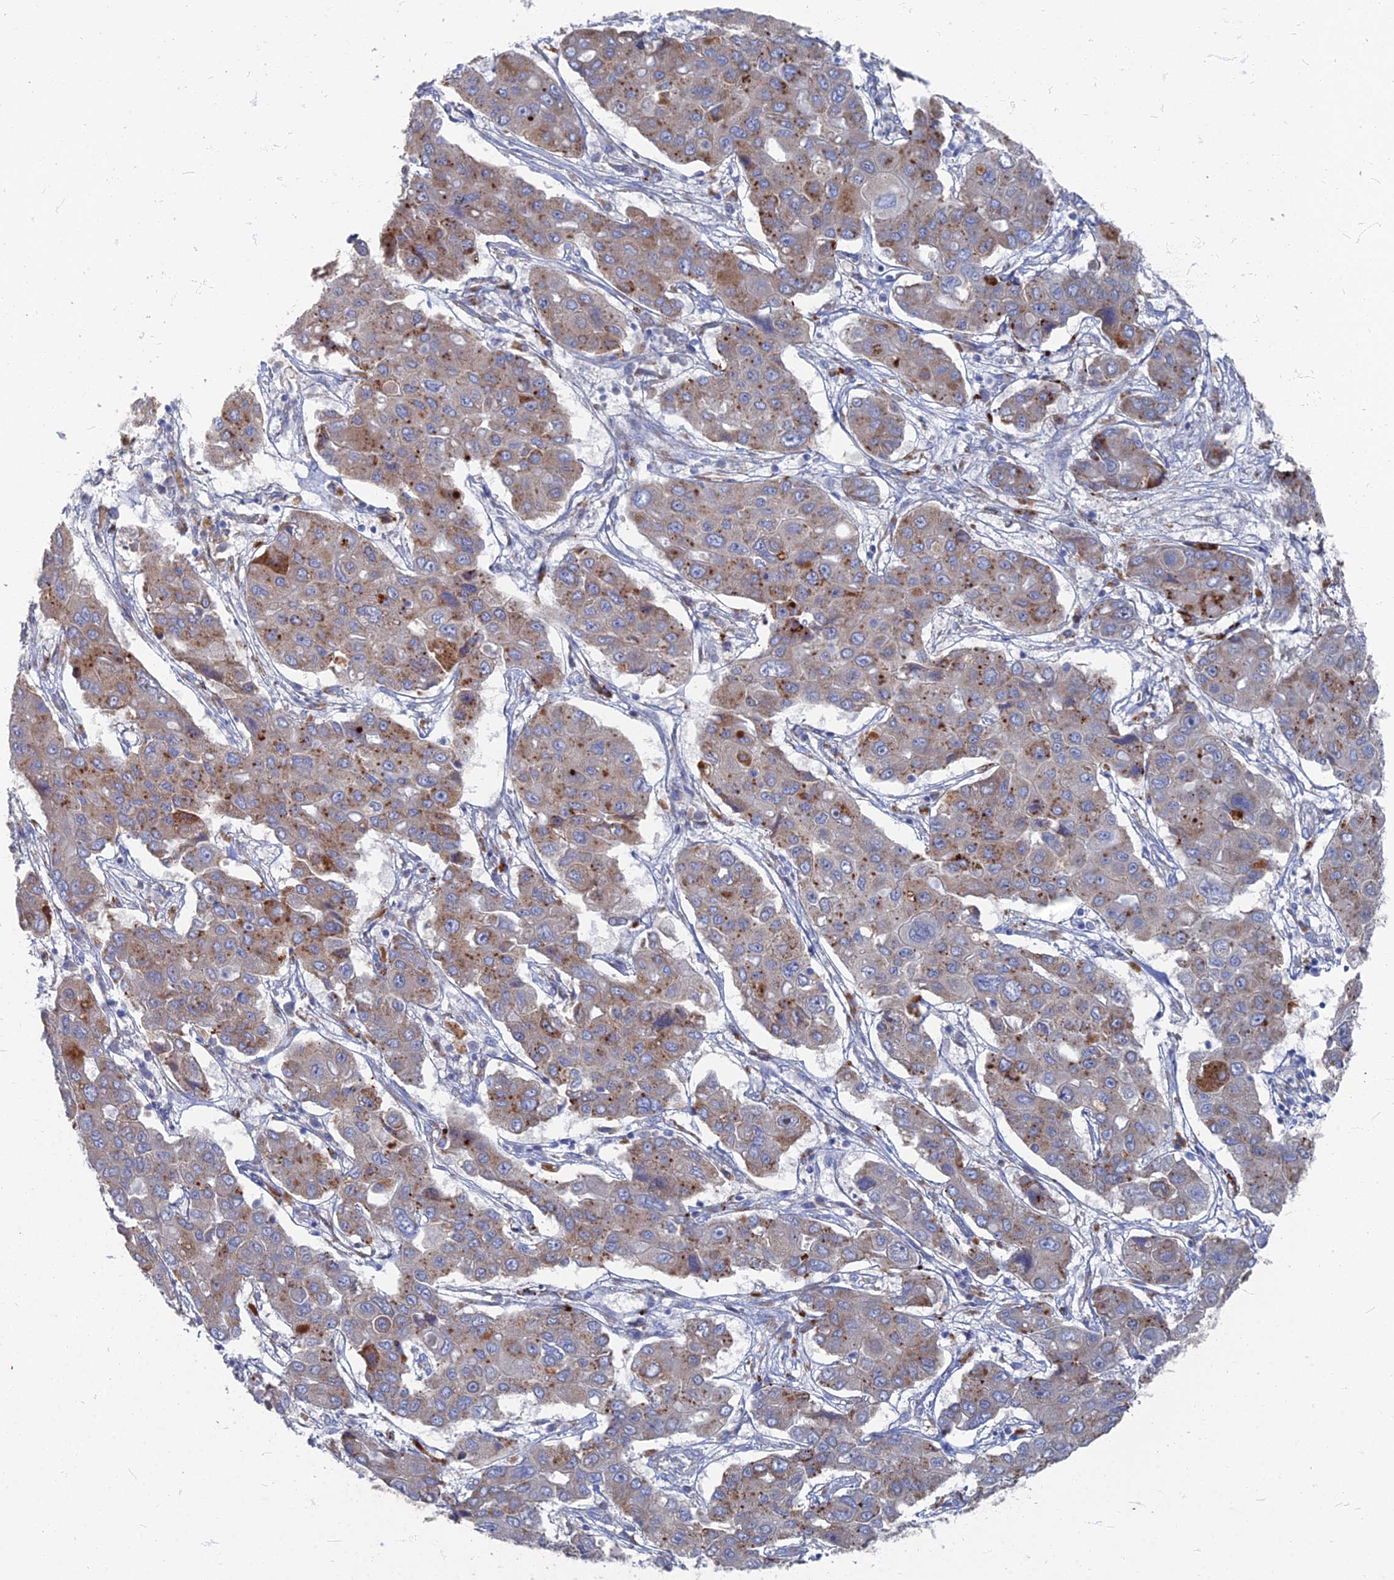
{"staining": {"intensity": "moderate", "quantity": "25%-75%", "location": "cytoplasmic/membranous"}, "tissue": "liver cancer", "cell_type": "Tumor cells", "image_type": "cancer", "snomed": [{"axis": "morphology", "description": "Cholangiocarcinoma"}, {"axis": "topography", "description": "Liver"}], "caption": "Immunohistochemical staining of cholangiocarcinoma (liver) shows medium levels of moderate cytoplasmic/membranous protein expression in approximately 25%-75% of tumor cells.", "gene": "TMEM128", "patient": {"sex": "male", "age": 67}}